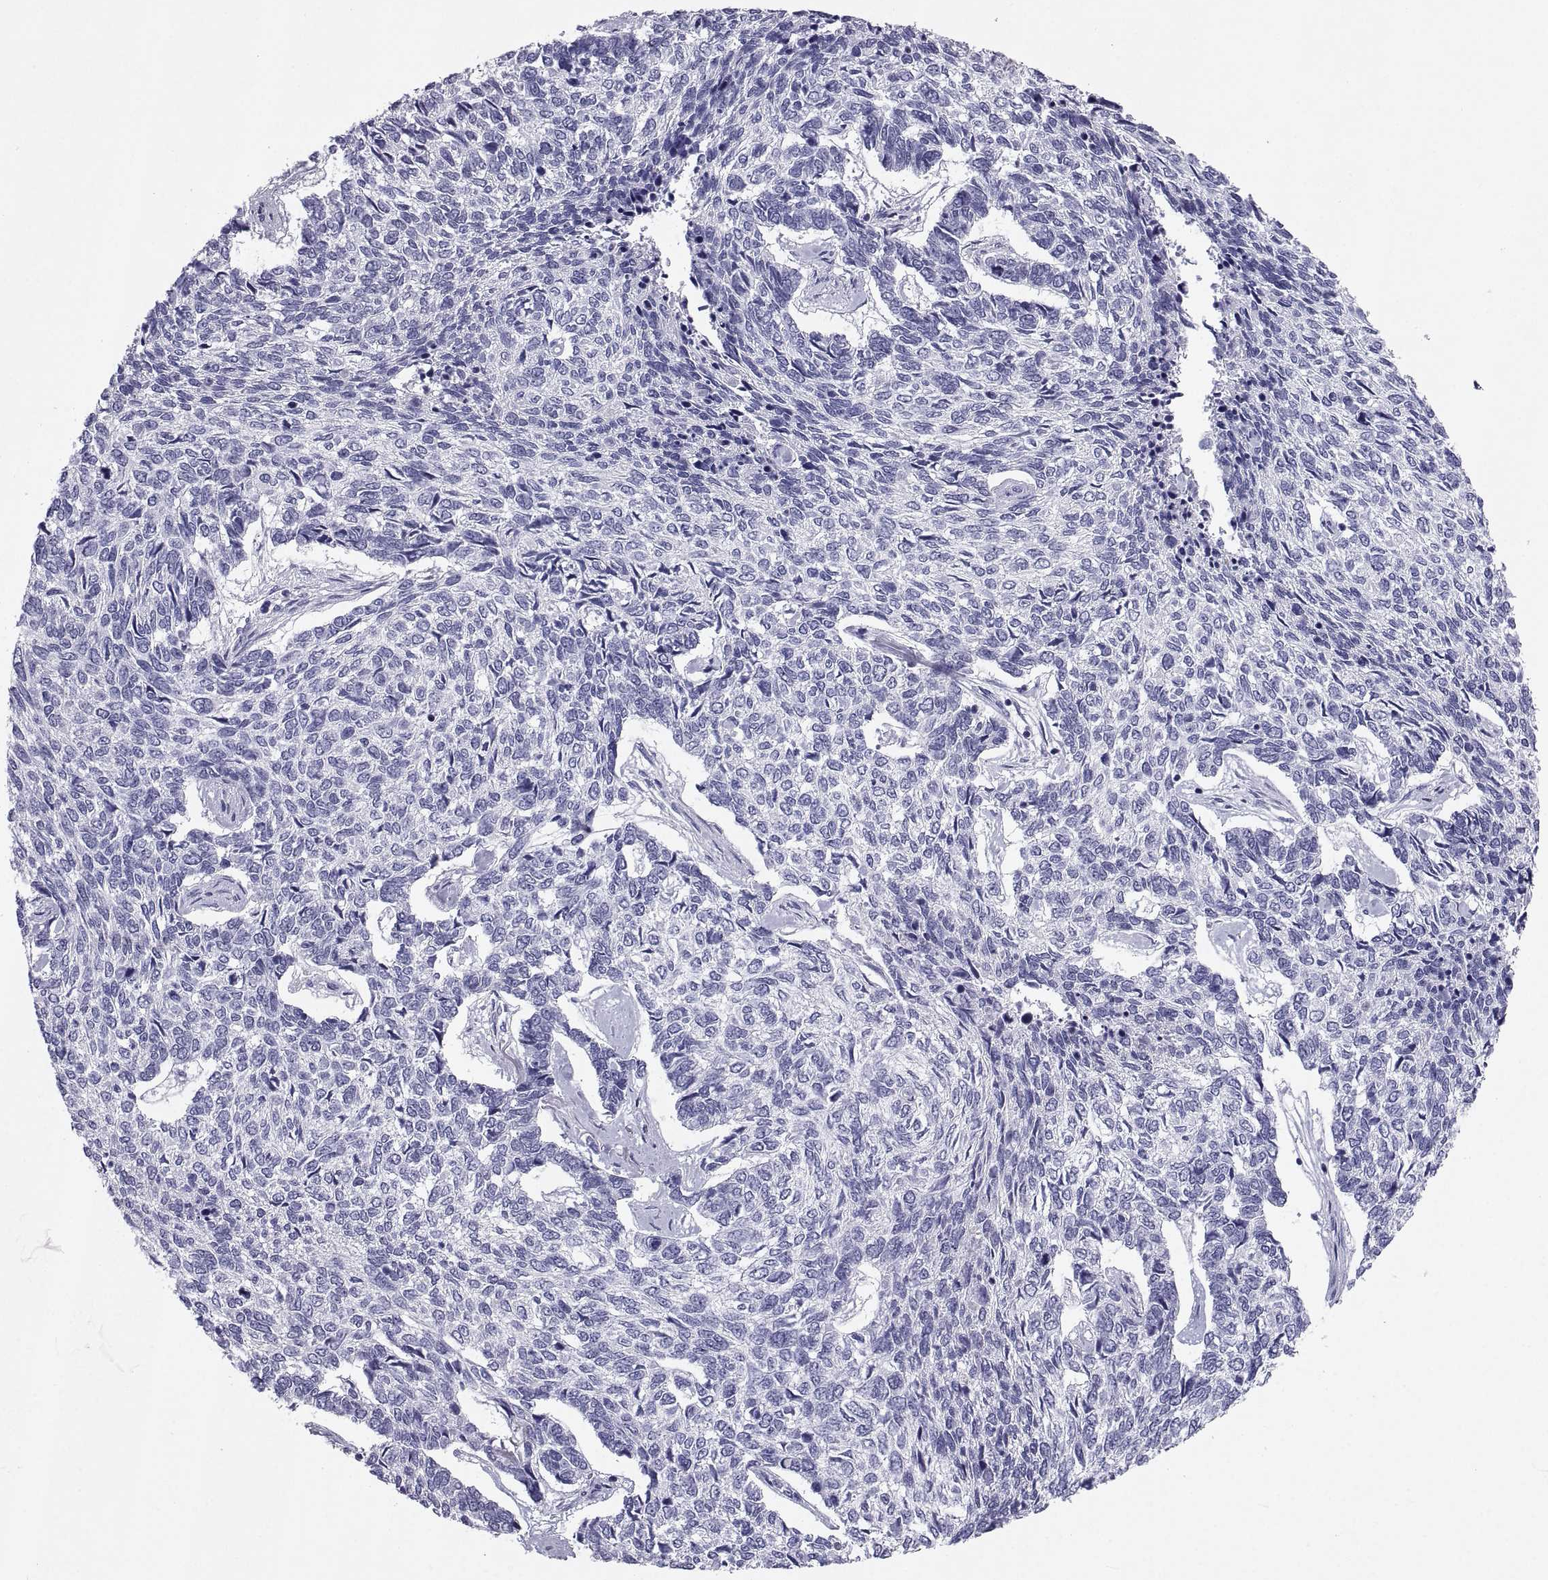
{"staining": {"intensity": "negative", "quantity": "none", "location": "none"}, "tissue": "skin cancer", "cell_type": "Tumor cells", "image_type": "cancer", "snomed": [{"axis": "morphology", "description": "Basal cell carcinoma"}, {"axis": "topography", "description": "Skin"}], "caption": "IHC micrograph of neoplastic tissue: basal cell carcinoma (skin) stained with DAB (3,3'-diaminobenzidine) exhibits no significant protein positivity in tumor cells.", "gene": "PCSK1N", "patient": {"sex": "female", "age": 65}}